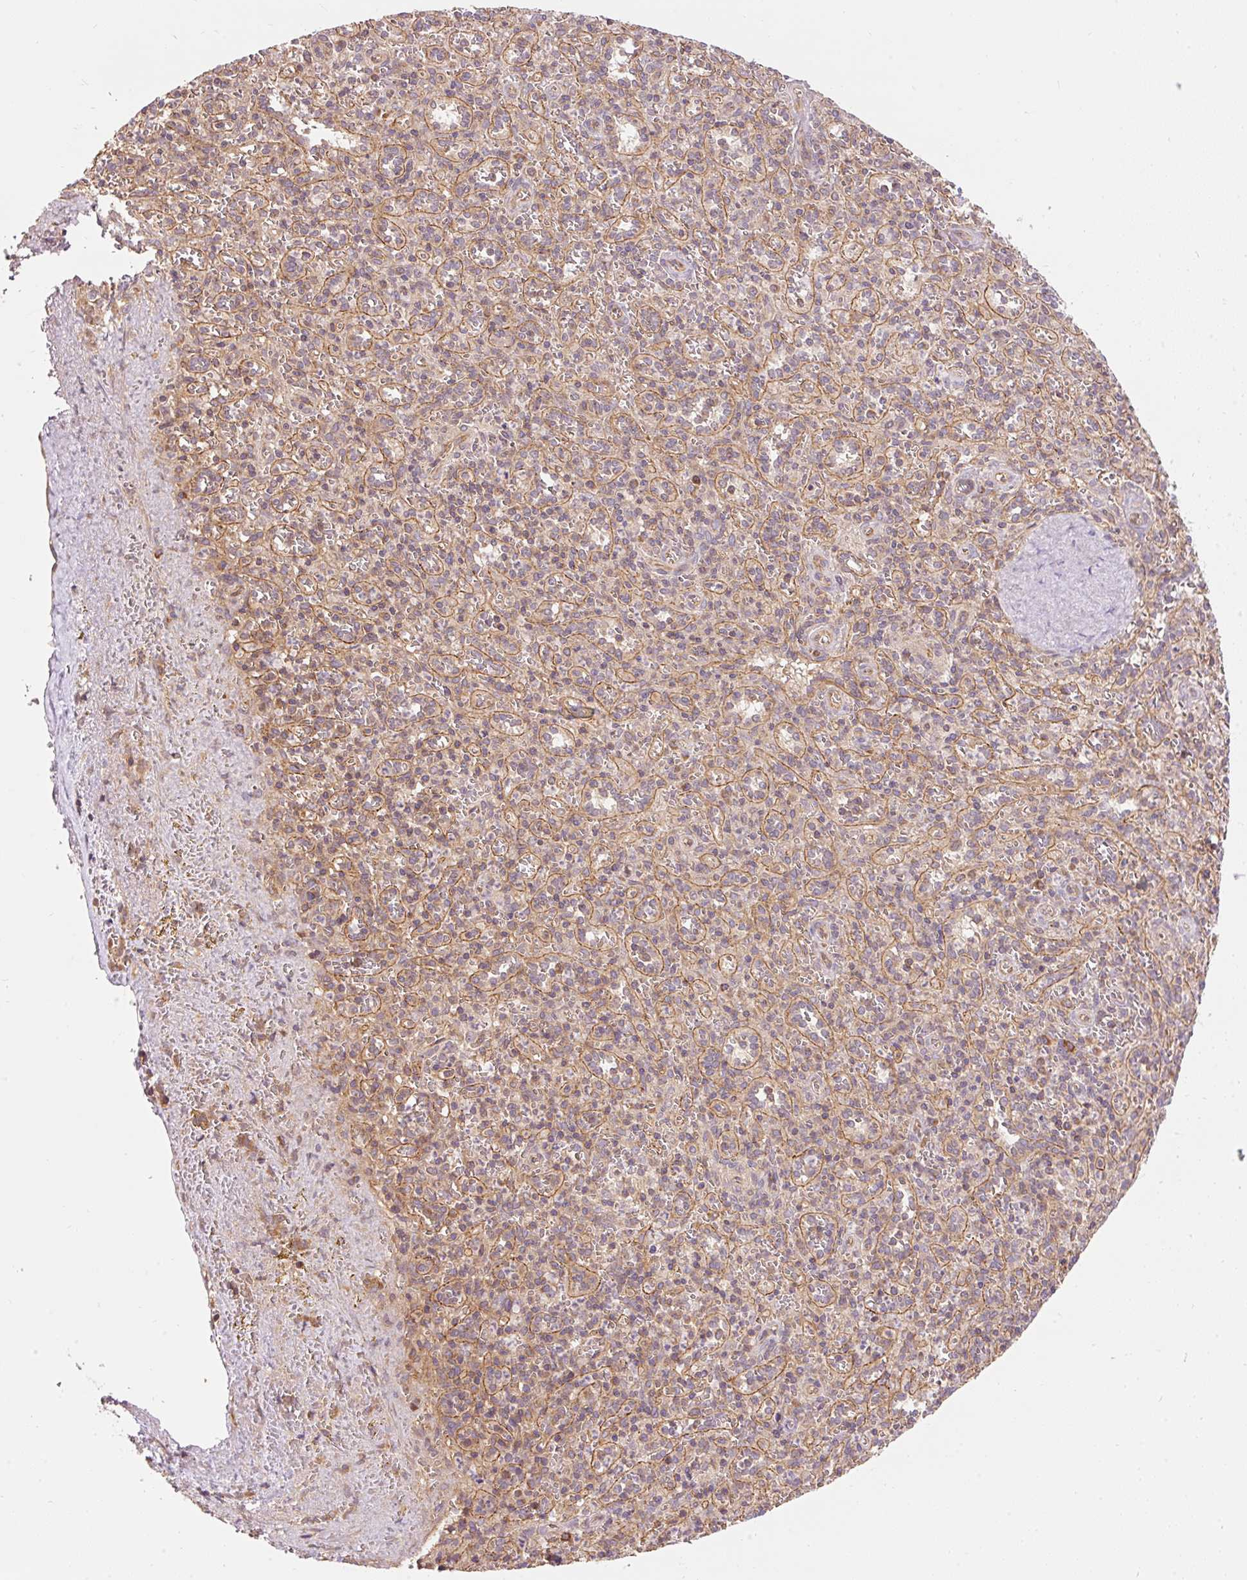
{"staining": {"intensity": "moderate", "quantity": "<25%", "location": "cytoplasmic/membranous"}, "tissue": "spleen", "cell_type": "Cells in red pulp", "image_type": "normal", "snomed": [{"axis": "morphology", "description": "Normal tissue, NOS"}, {"axis": "topography", "description": "Spleen"}], "caption": "High-power microscopy captured an immunohistochemistry (IHC) histopathology image of unremarkable spleen, revealing moderate cytoplasmic/membranous positivity in approximately <25% of cells in red pulp.", "gene": "ADCY4", "patient": {"sex": "female", "age": 70}}